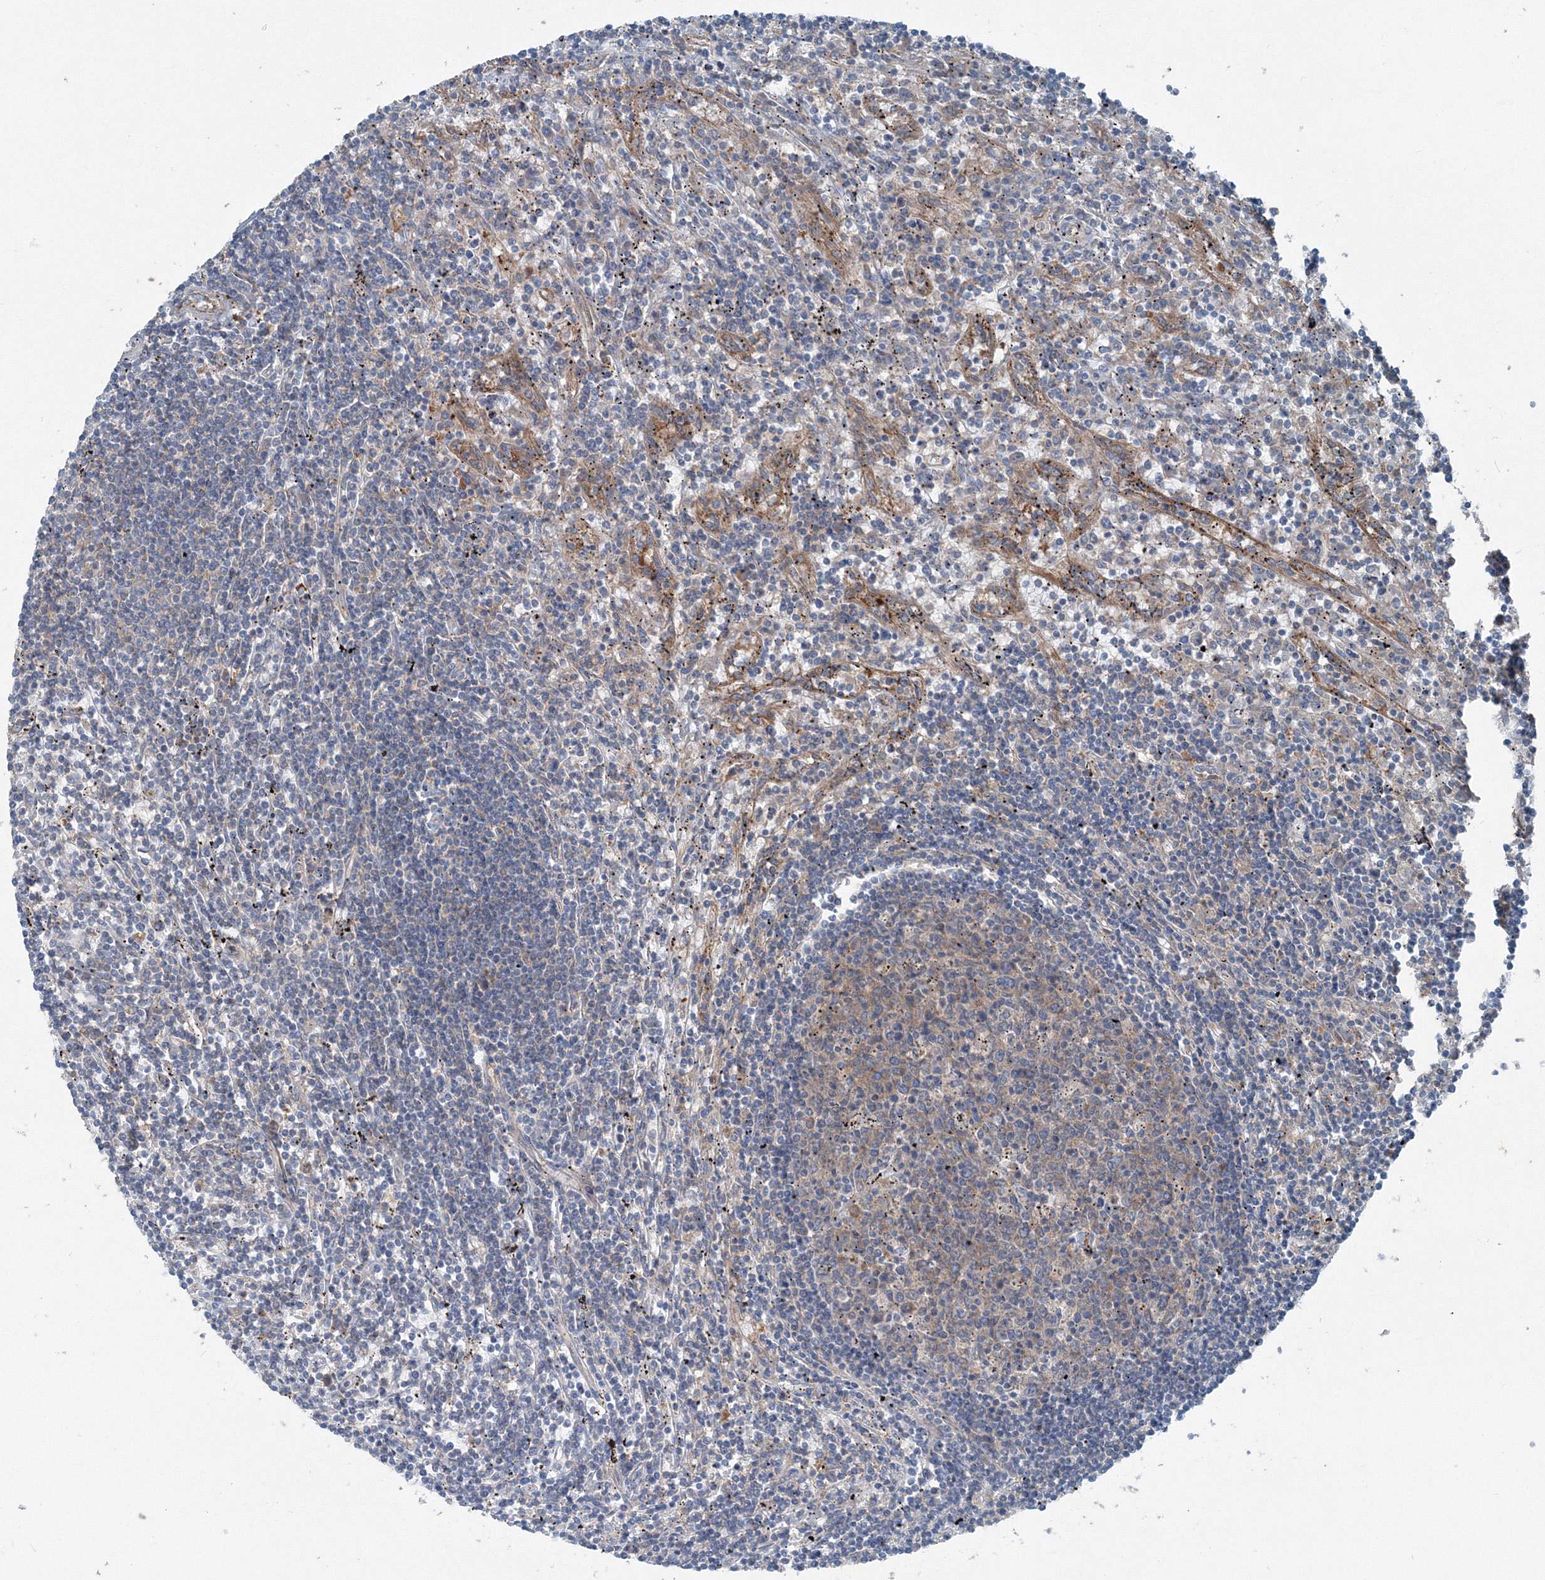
{"staining": {"intensity": "moderate", "quantity": "<25%", "location": "cytoplasmic/membranous"}, "tissue": "lymphoma", "cell_type": "Tumor cells", "image_type": "cancer", "snomed": [{"axis": "morphology", "description": "Malignant lymphoma, non-Hodgkin's type, Low grade"}, {"axis": "topography", "description": "Spleen"}], "caption": "IHC image of human lymphoma stained for a protein (brown), which reveals low levels of moderate cytoplasmic/membranous staining in about <25% of tumor cells.", "gene": "TPRKB", "patient": {"sex": "male", "age": 76}}